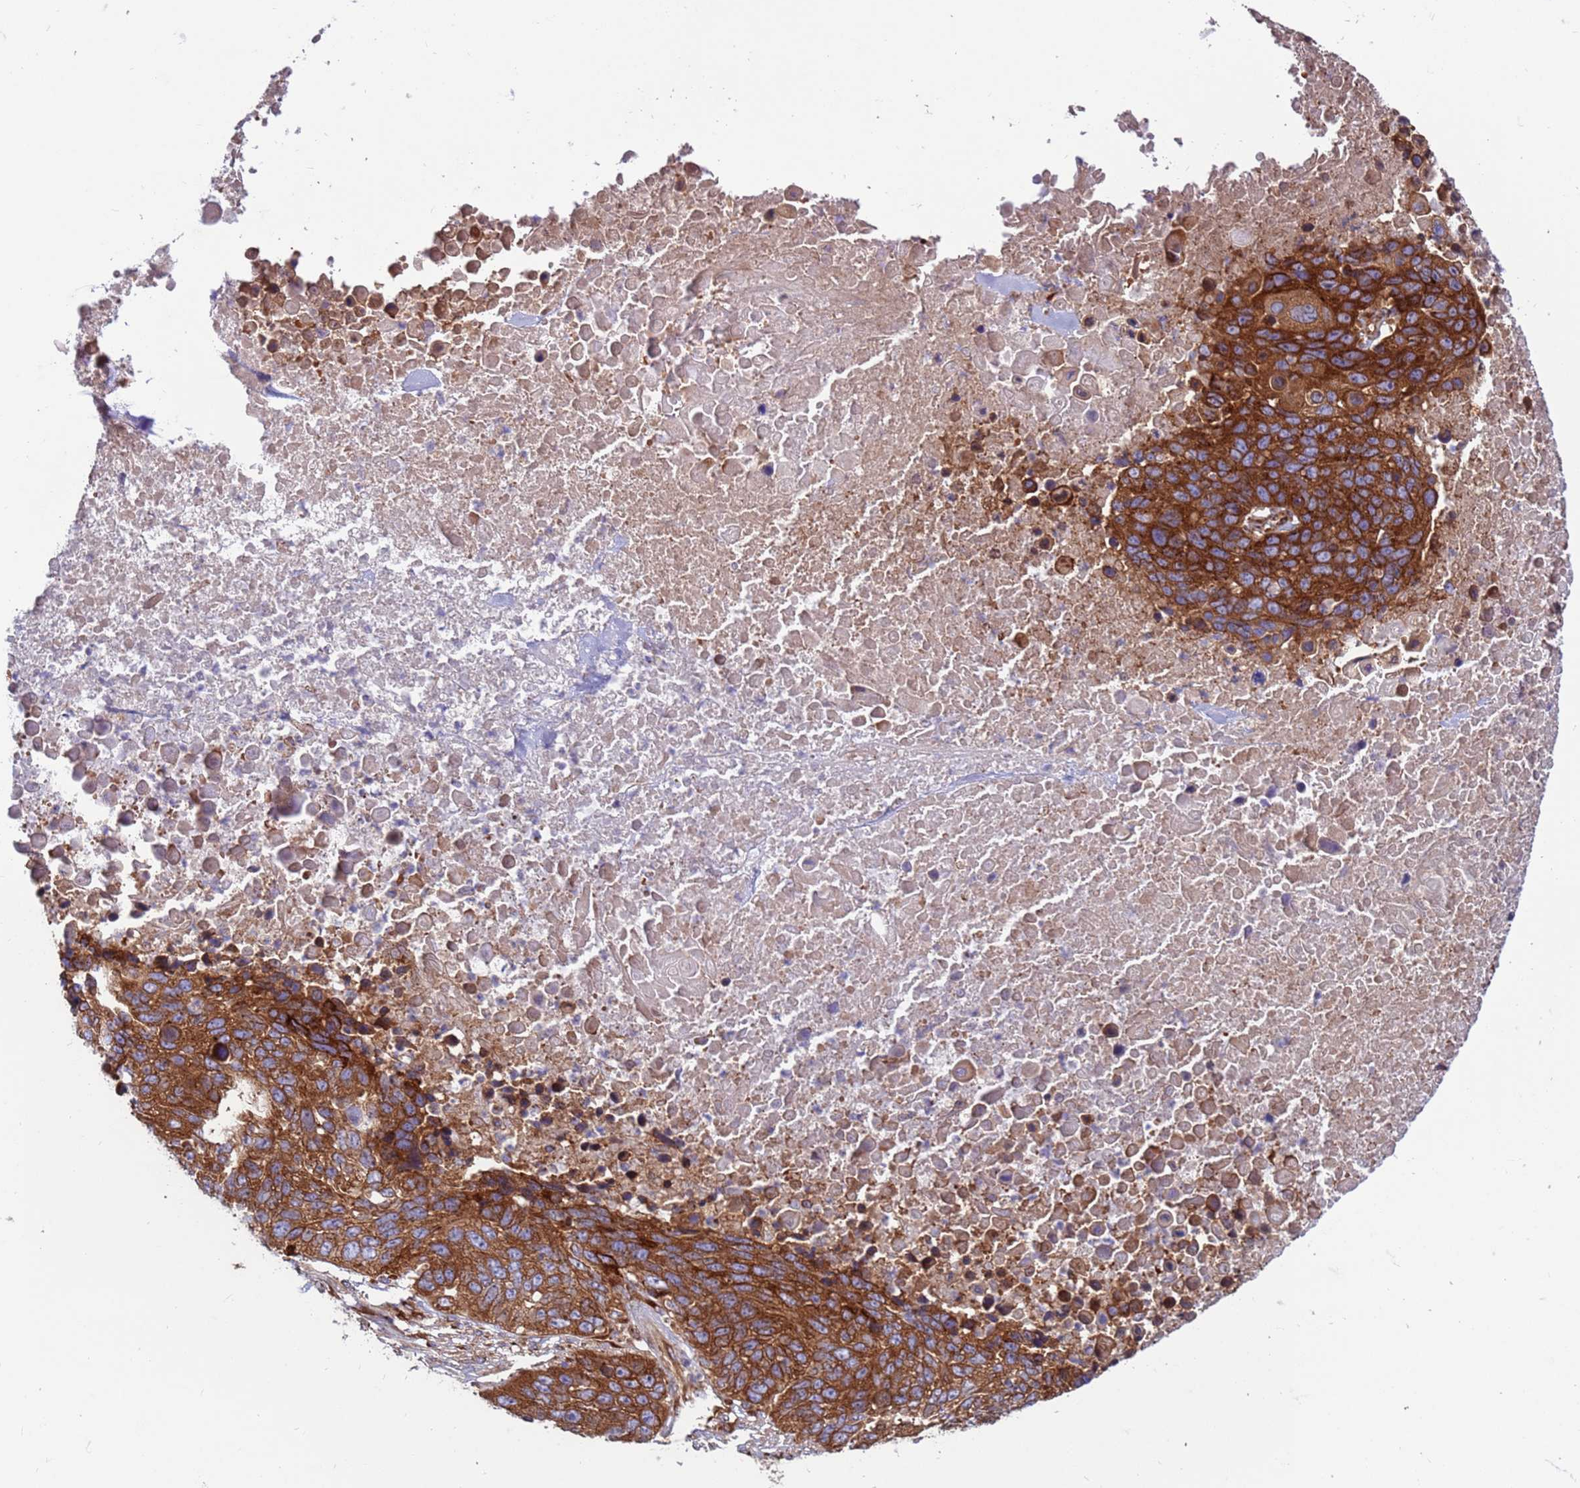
{"staining": {"intensity": "strong", "quantity": ">75%", "location": "cytoplasmic/membranous"}, "tissue": "lung cancer", "cell_type": "Tumor cells", "image_type": "cancer", "snomed": [{"axis": "morphology", "description": "Normal tissue, NOS"}, {"axis": "morphology", "description": "Squamous cell carcinoma, NOS"}, {"axis": "topography", "description": "Lymph node"}, {"axis": "topography", "description": "Lung"}], "caption": "Immunohistochemistry (DAB (3,3'-diaminobenzidine)) staining of human lung cancer reveals strong cytoplasmic/membranous protein positivity in about >75% of tumor cells.", "gene": "ZC3HAV1", "patient": {"sex": "male", "age": 66}}